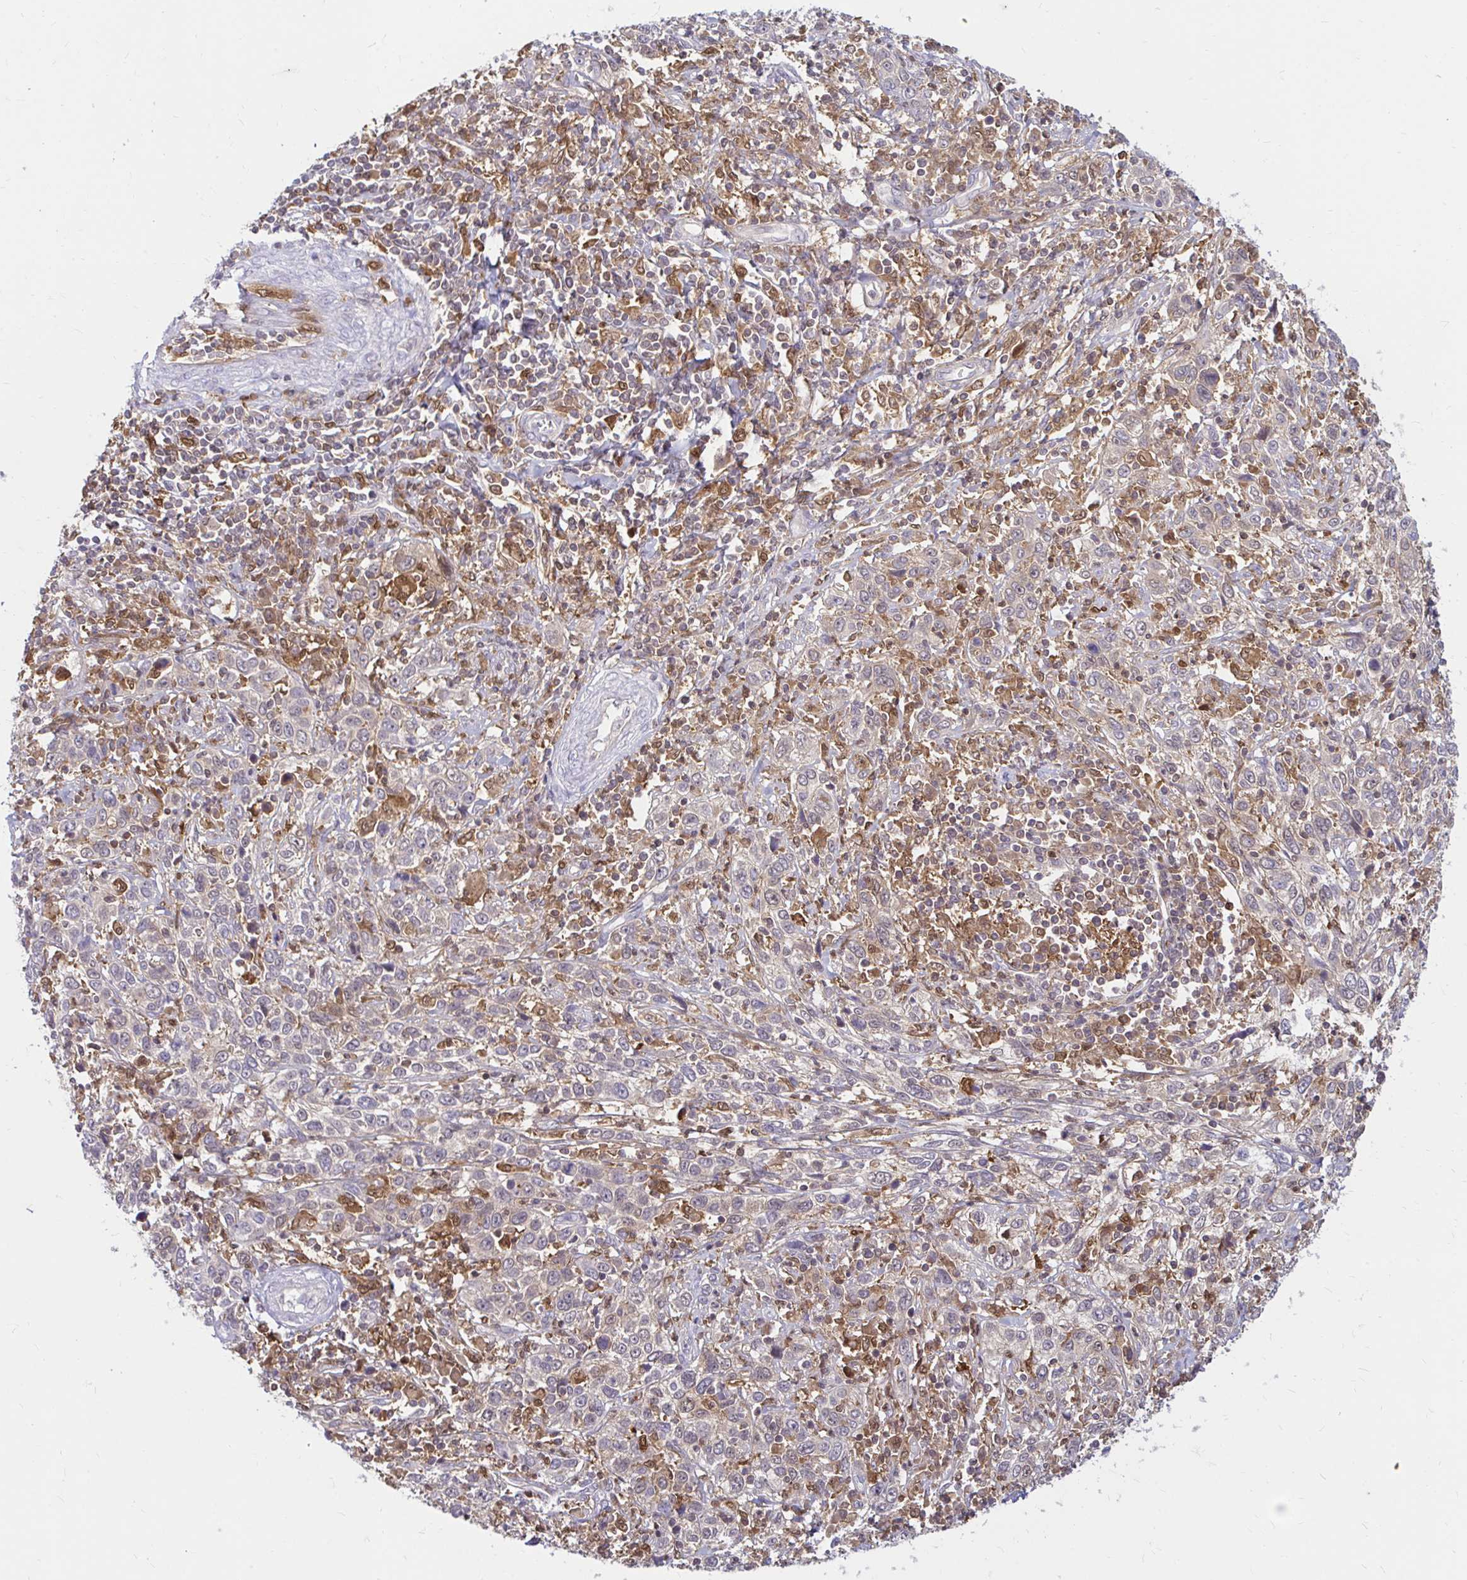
{"staining": {"intensity": "weak", "quantity": "25%-75%", "location": "cytoplasmic/membranous"}, "tissue": "cervical cancer", "cell_type": "Tumor cells", "image_type": "cancer", "snomed": [{"axis": "morphology", "description": "Squamous cell carcinoma, NOS"}, {"axis": "topography", "description": "Cervix"}], "caption": "A low amount of weak cytoplasmic/membranous expression is appreciated in about 25%-75% of tumor cells in cervical cancer (squamous cell carcinoma) tissue.", "gene": "PYCARD", "patient": {"sex": "female", "age": 46}}